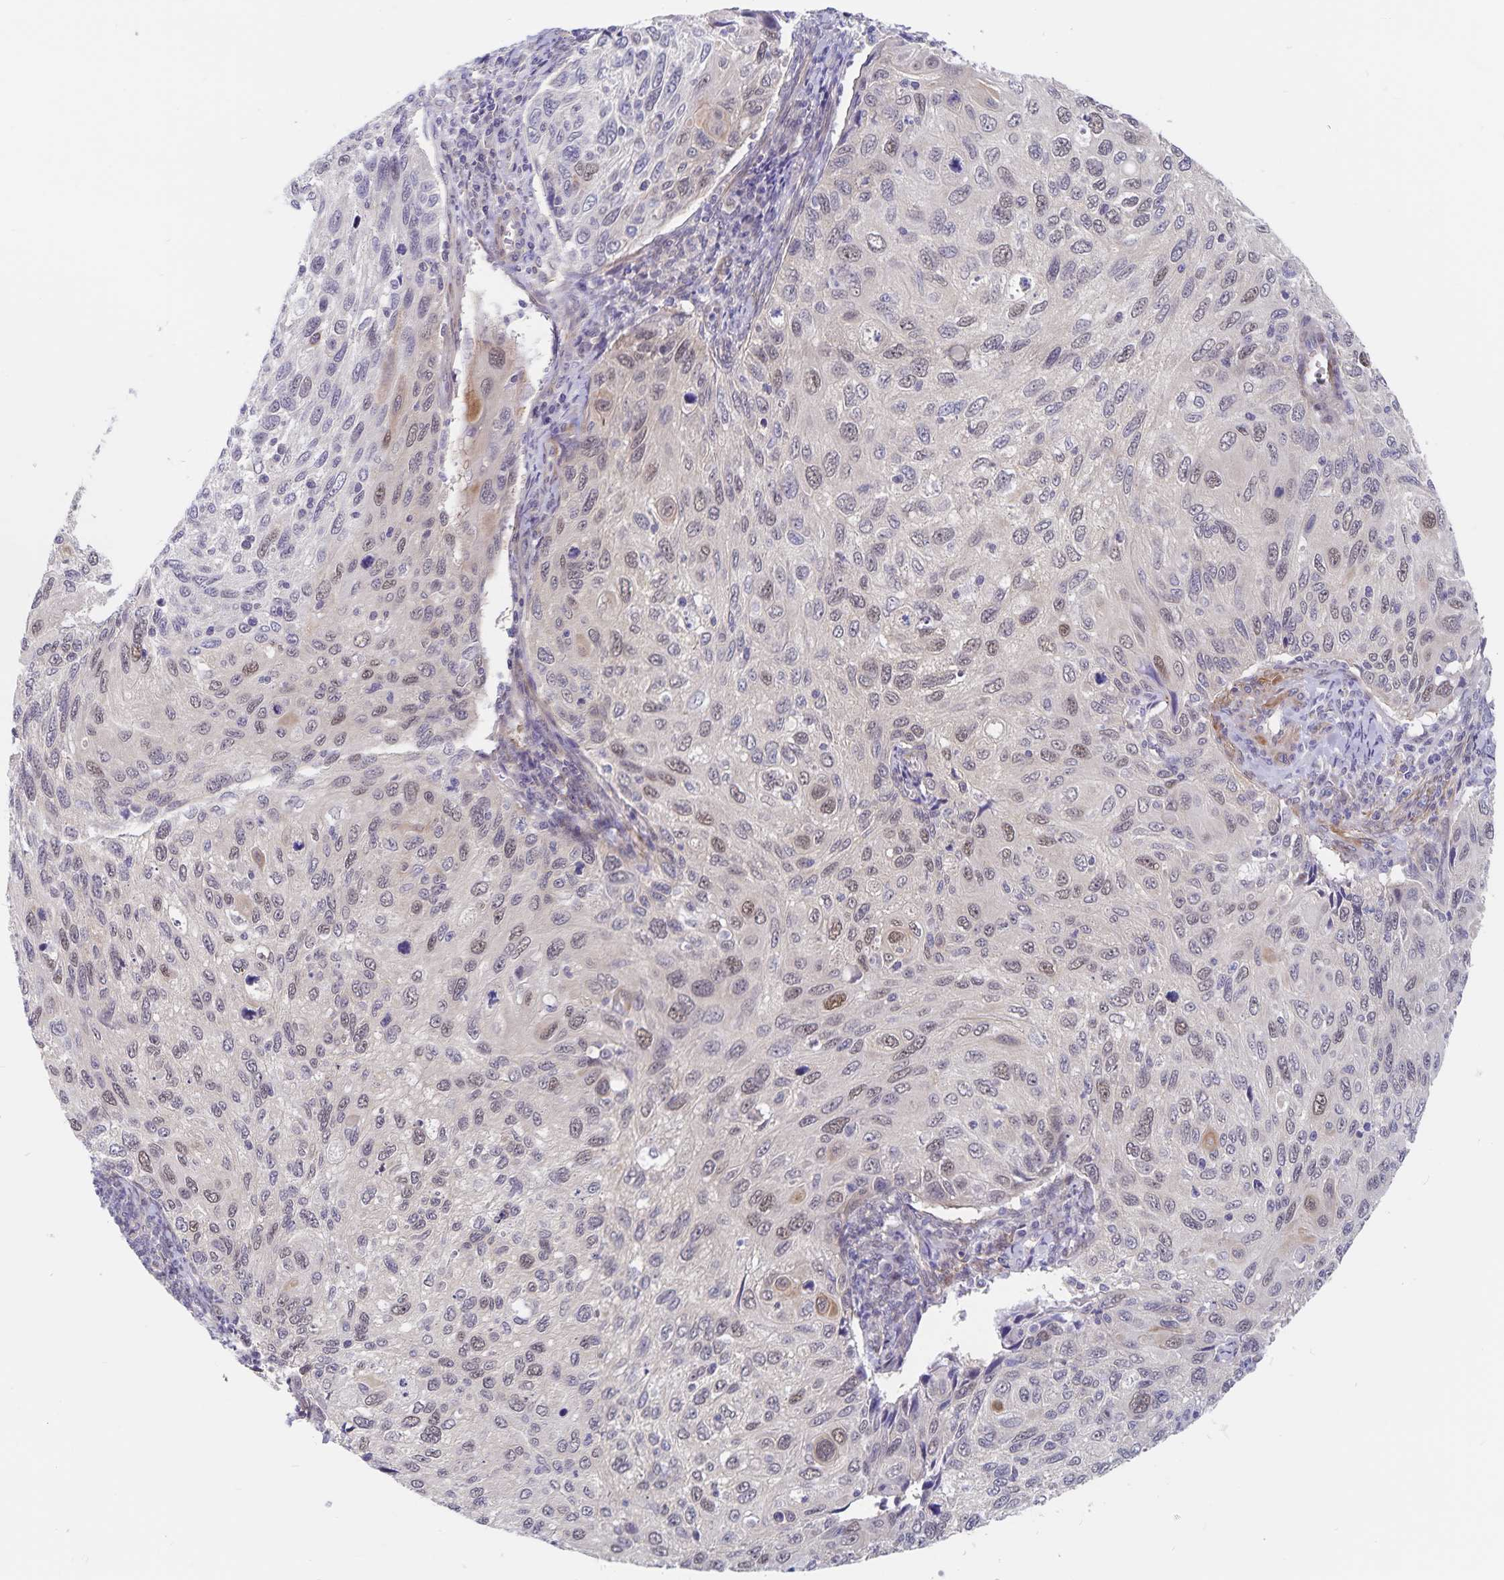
{"staining": {"intensity": "weak", "quantity": "25%-75%", "location": "nuclear"}, "tissue": "cervical cancer", "cell_type": "Tumor cells", "image_type": "cancer", "snomed": [{"axis": "morphology", "description": "Squamous cell carcinoma, NOS"}, {"axis": "topography", "description": "Cervix"}], "caption": "Immunohistochemistry (IHC) histopathology image of human squamous cell carcinoma (cervical) stained for a protein (brown), which displays low levels of weak nuclear expression in about 25%-75% of tumor cells.", "gene": "BAG6", "patient": {"sex": "female", "age": 70}}